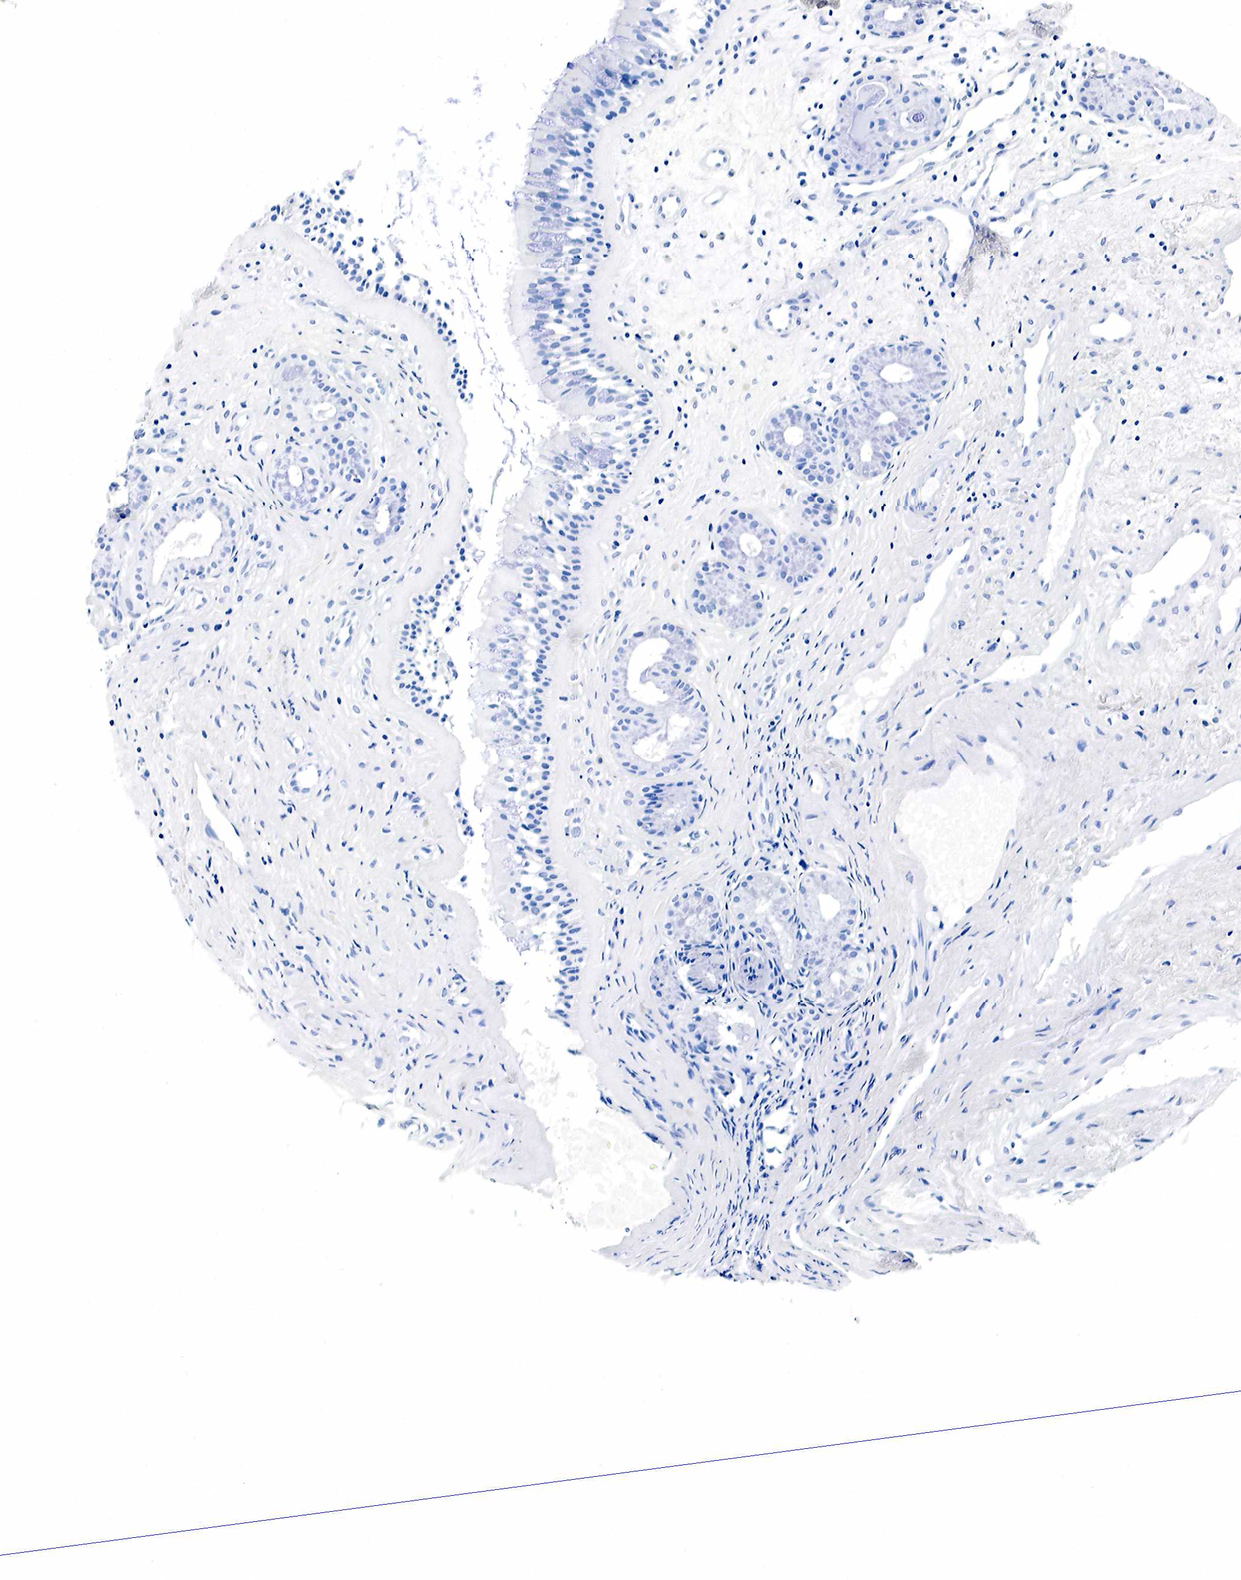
{"staining": {"intensity": "negative", "quantity": "none", "location": "none"}, "tissue": "nasopharynx", "cell_type": "Respiratory epithelial cells", "image_type": "normal", "snomed": [{"axis": "morphology", "description": "Normal tissue, NOS"}, {"axis": "topography", "description": "Nasopharynx"}], "caption": "IHC of benign human nasopharynx exhibits no expression in respiratory epithelial cells.", "gene": "GCG", "patient": {"sex": "female", "age": 78}}